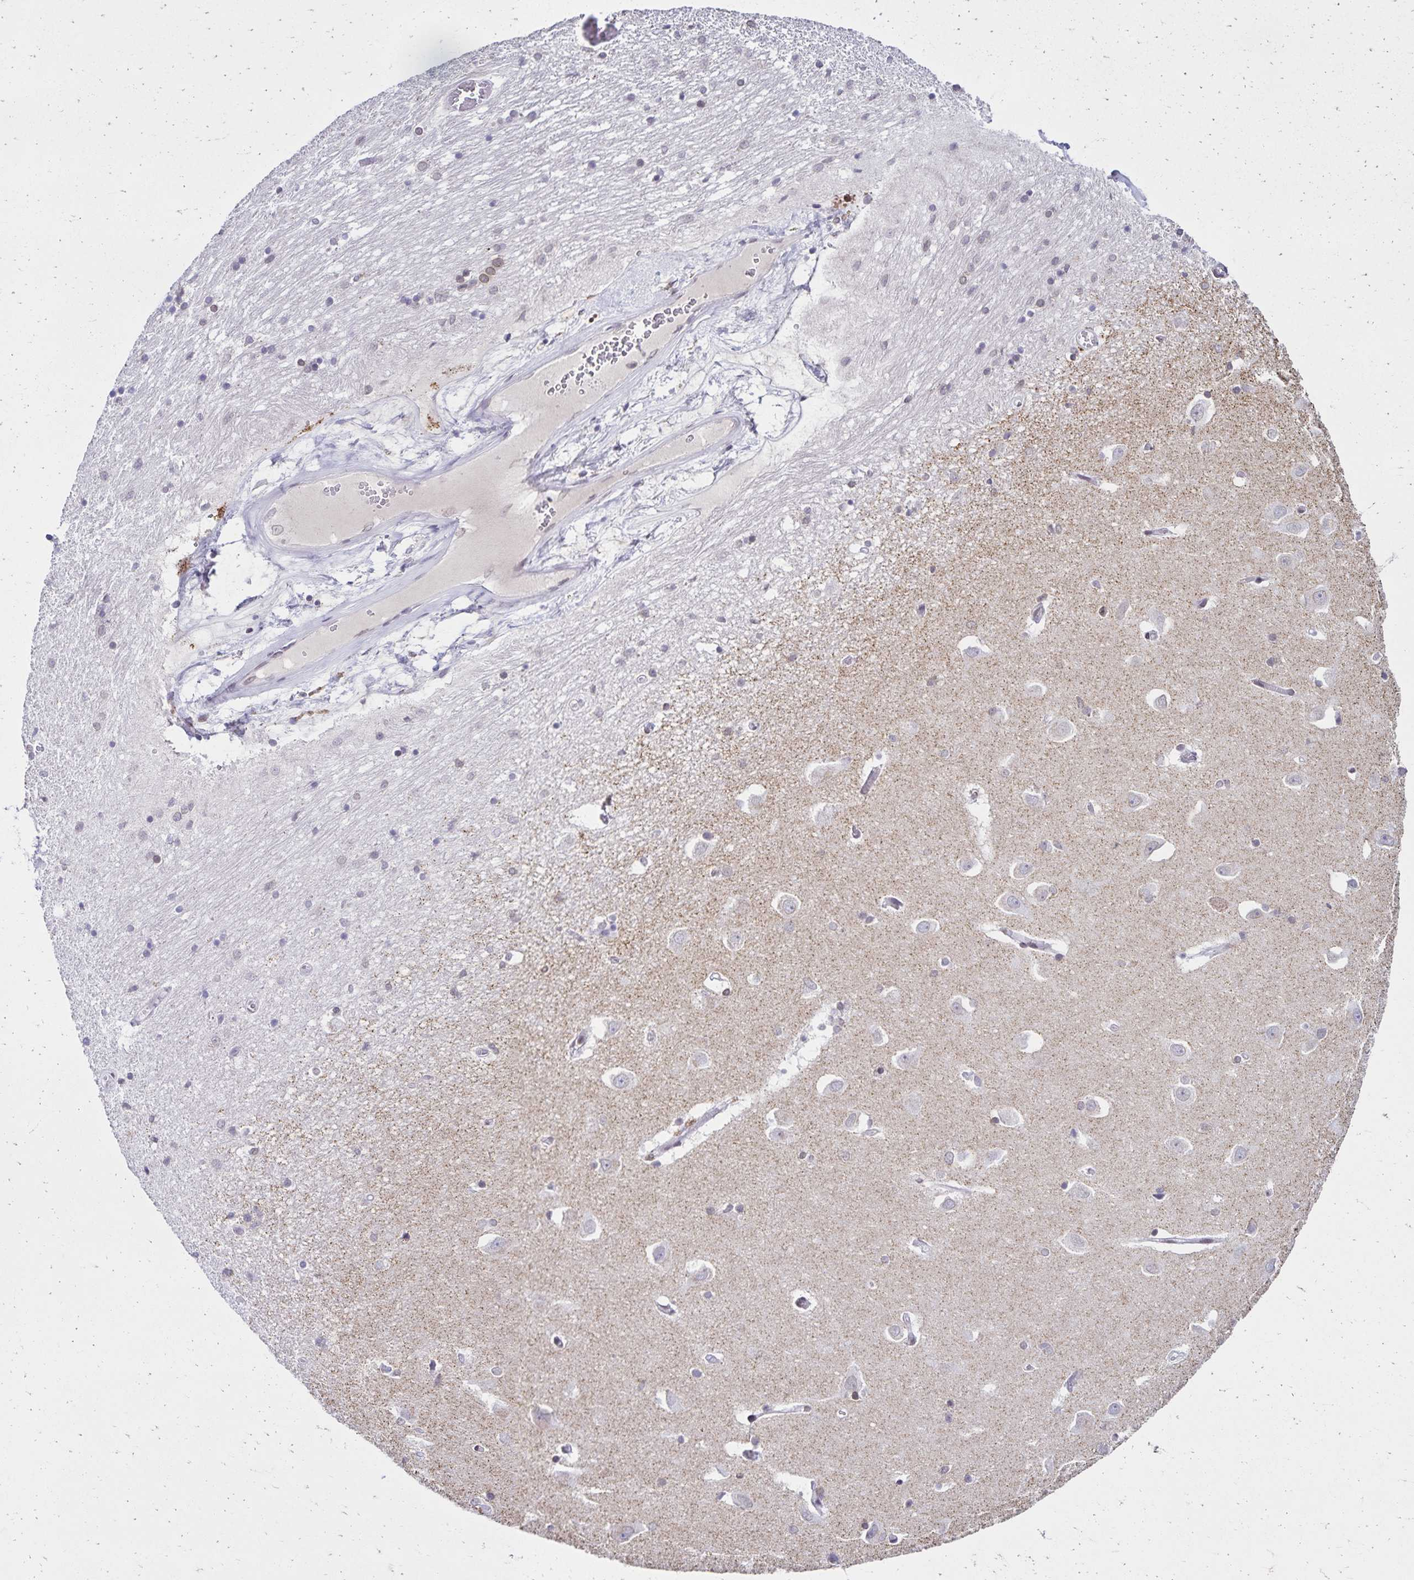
{"staining": {"intensity": "moderate", "quantity": "<25%", "location": "cytoplasmic/membranous,nuclear"}, "tissue": "caudate", "cell_type": "Glial cells", "image_type": "normal", "snomed": [{"axis": "morphology", "description": "Normal tissue, NOS"}, {"axis": "topography", "description": "Lateral ventricle wall"}, {"axis": "topography", "description": "Hippocampus"}], "caption": "The histopathology image exhibits a brown stain indicating the presence of a protein in the cytoplasmic/membranous,nuclear of glial cells in caudate.", "gene": "FAM166C", "patient": {"sex": "female", "age": 63}}